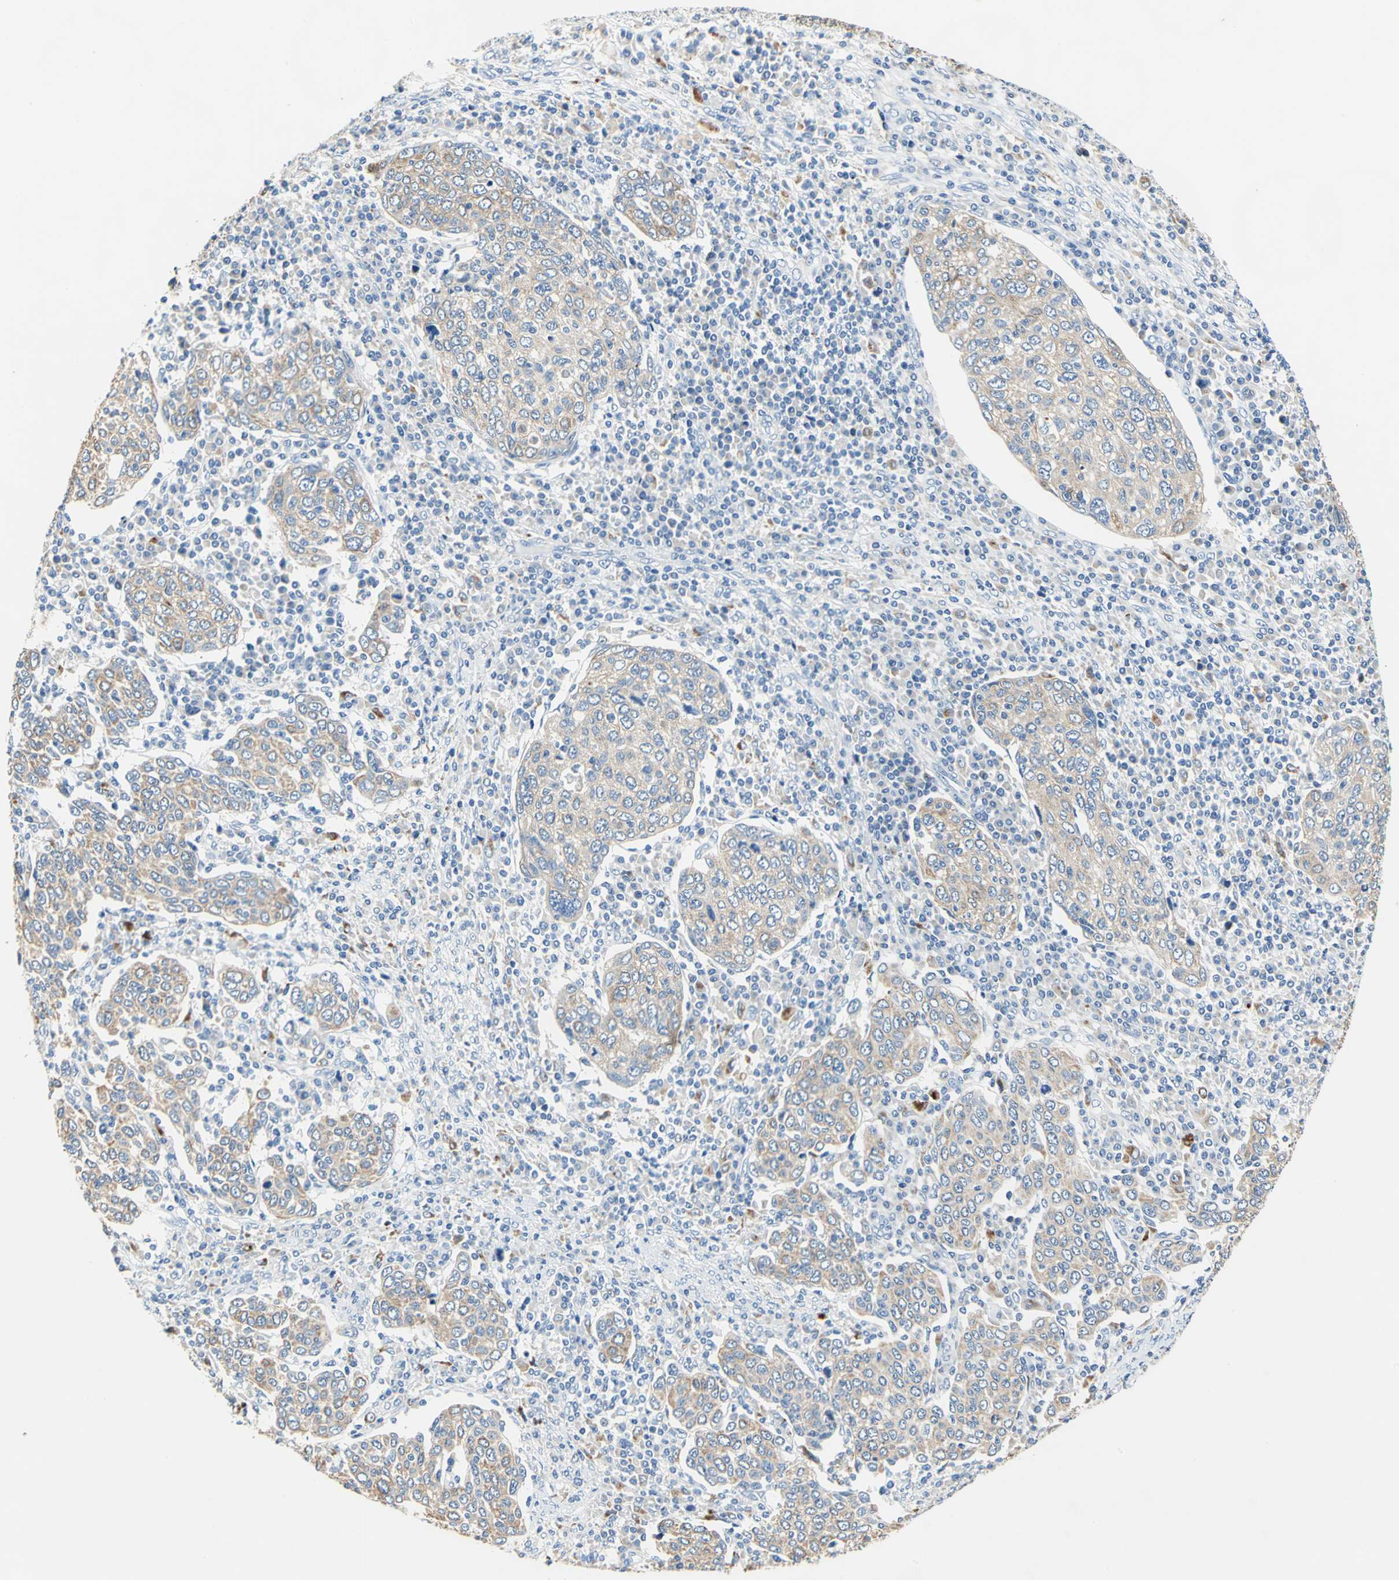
{"staining": {"intensity": "weak", "quantity": ">75%", "location": "cytoplasmic/membranous"}, "tissue": "cervical cancer", "cell_type": "Tumor cells", "image_type": "cancer", "snomed": [{"axis": "morphology", "description": "Squamous cell carcinoma, NOS"}, {"axis": "topography", "description": "Cervix"}], "caption": "Squamous cell carcinoma (cervical) was stained to show a protein in brown. There is low levels of weak cytoplasmic/membranous positivity in about >75% of tumor cells. (Brightfield microscopy of DAB IHC at high magnification).", "gene": "RASD2", "patient": {"sex": "female", "age": 40}}